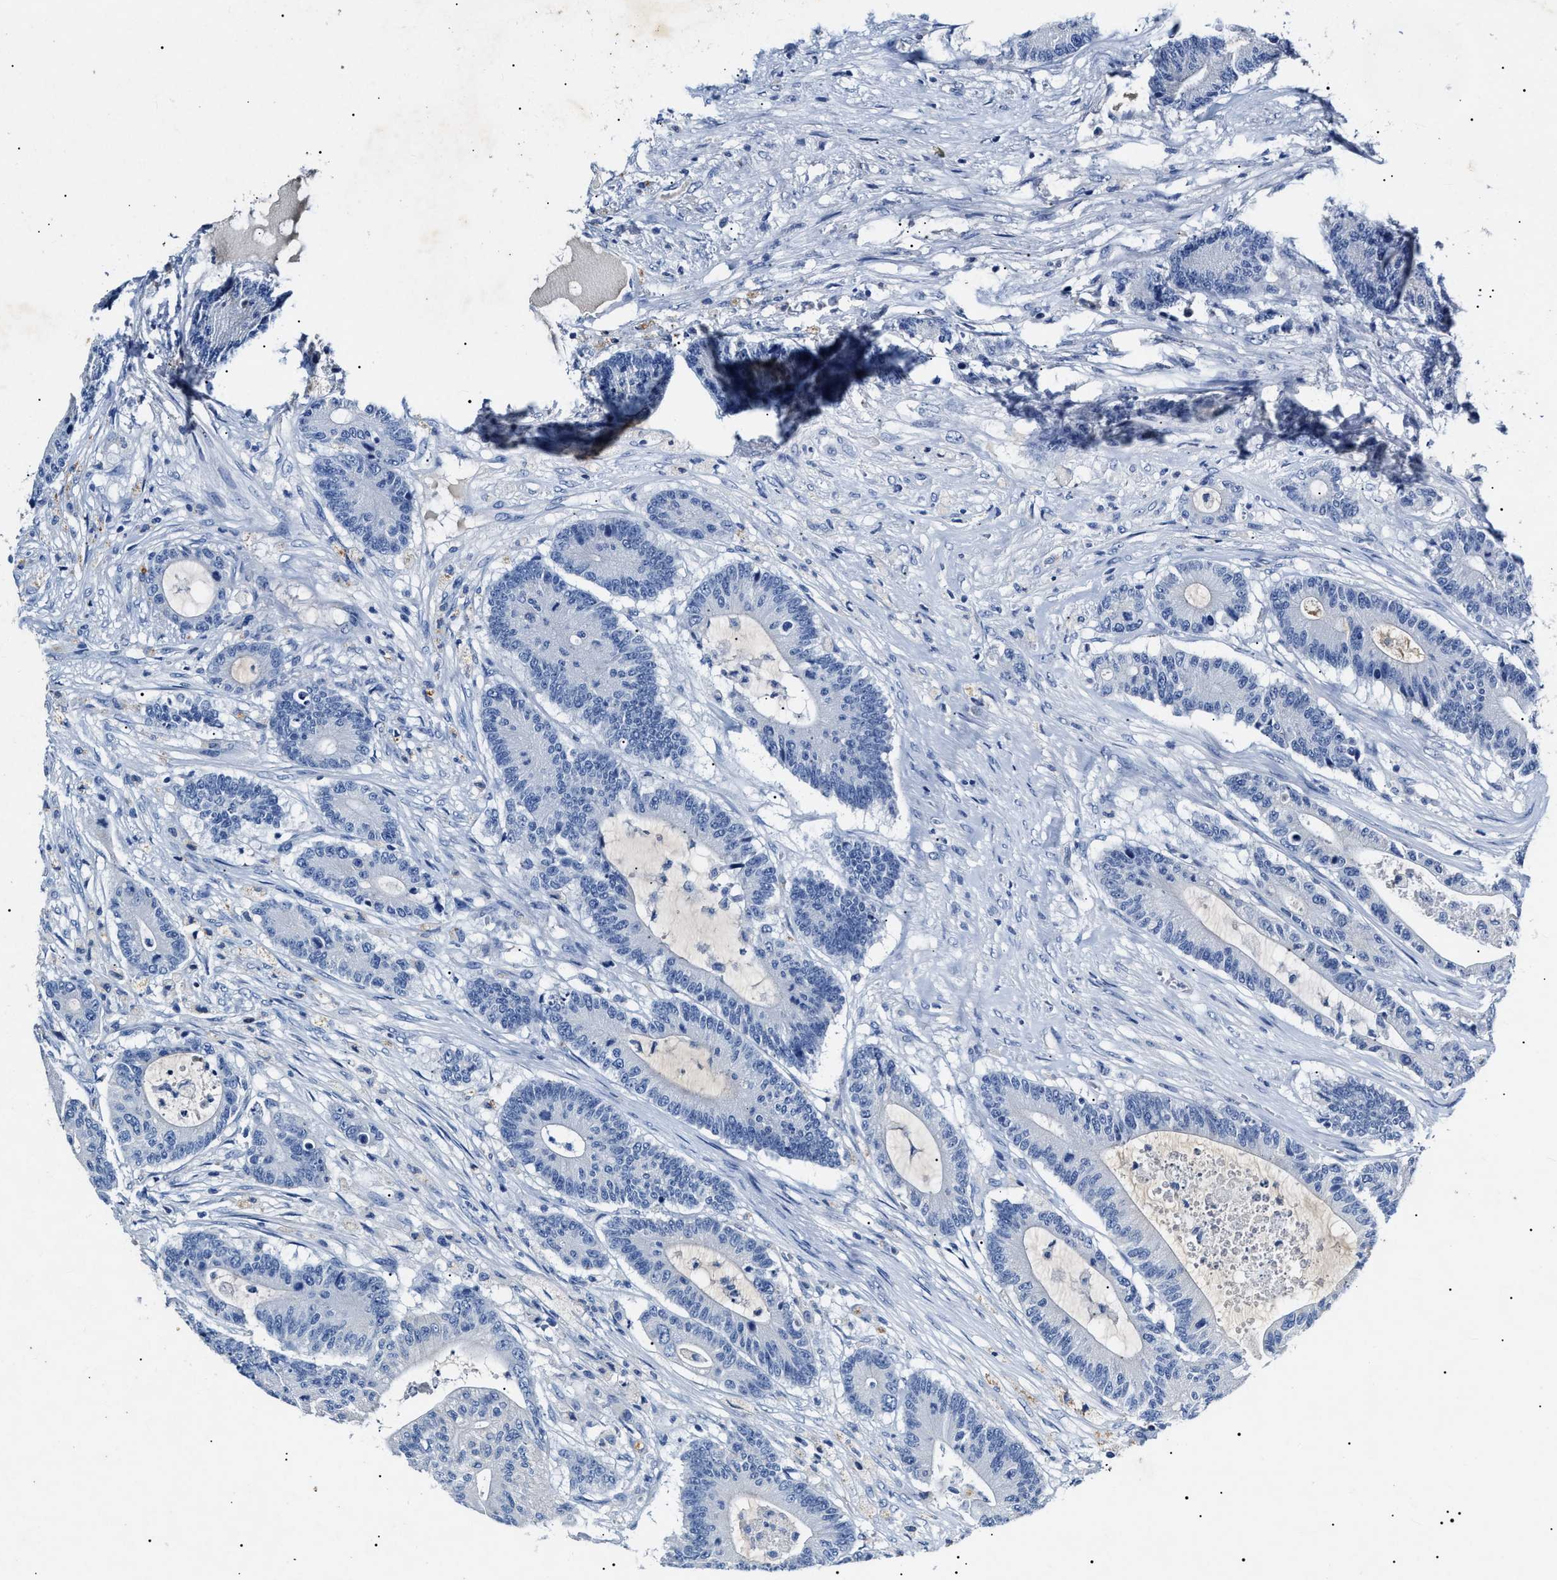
{"staining": {"intensity": "negative", "quantity": "none", "location": "none"}, "tissue": "colorectal cancer", "cell_type": "Tumor cells", "image_type": "cancer", "snomed": [{"axis": "morphology", "description": "Adenocarcinoma, NOS"}, {"axis": "topography", "description": "Colon"}], "caption": "The immunohistochemistry photomicrograph has no significant expression in tumor cells of colorectal cancer tissue.", "gene": "LRRC8E", "patient": {"sex": "female", "age": 84}}